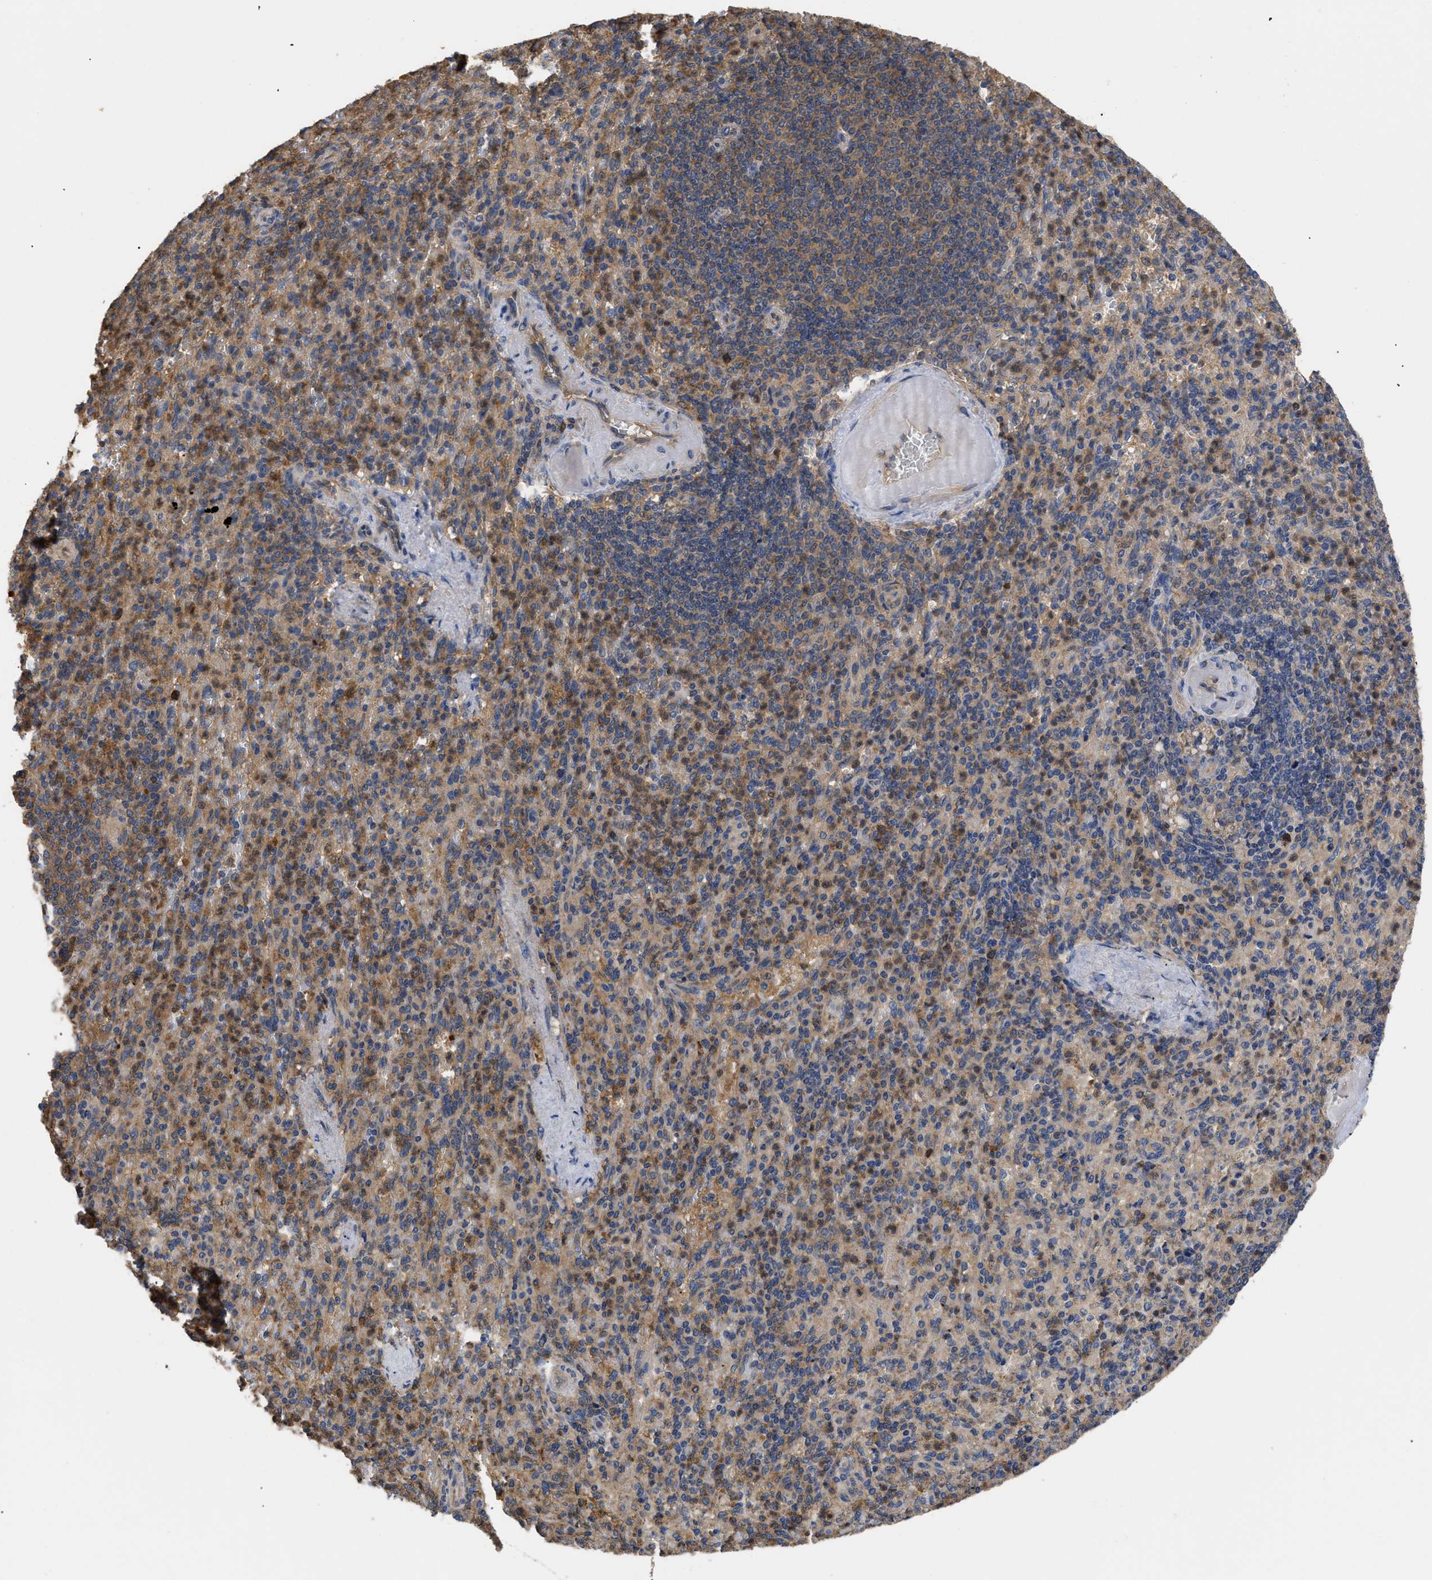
{"staining": {"intensity": "moderate", "quantity": ">75%", "location": "cytoplasmic/membranous"}, "tissue": "spleen", "cell_type": "Cells in red pulp", "image_type": "normal", "snomed": [{"axis": "morphology", "description": "Normal tissue, NOS"}, {"axis": "topography", "description": "Spleen"}], "caption": "High-magnification brightfield microscopy of normal spleen stained with DAB (3,3'-diaminobenzidine) (brown) and counterstained with hematoxylin (blue). cells in red pulp exhibit moderate cytoplasmic/membranous staining is appreciated in about>75% of cells.", "gene": "RNF216", "patient": {"sex": "female", "age": 74}}